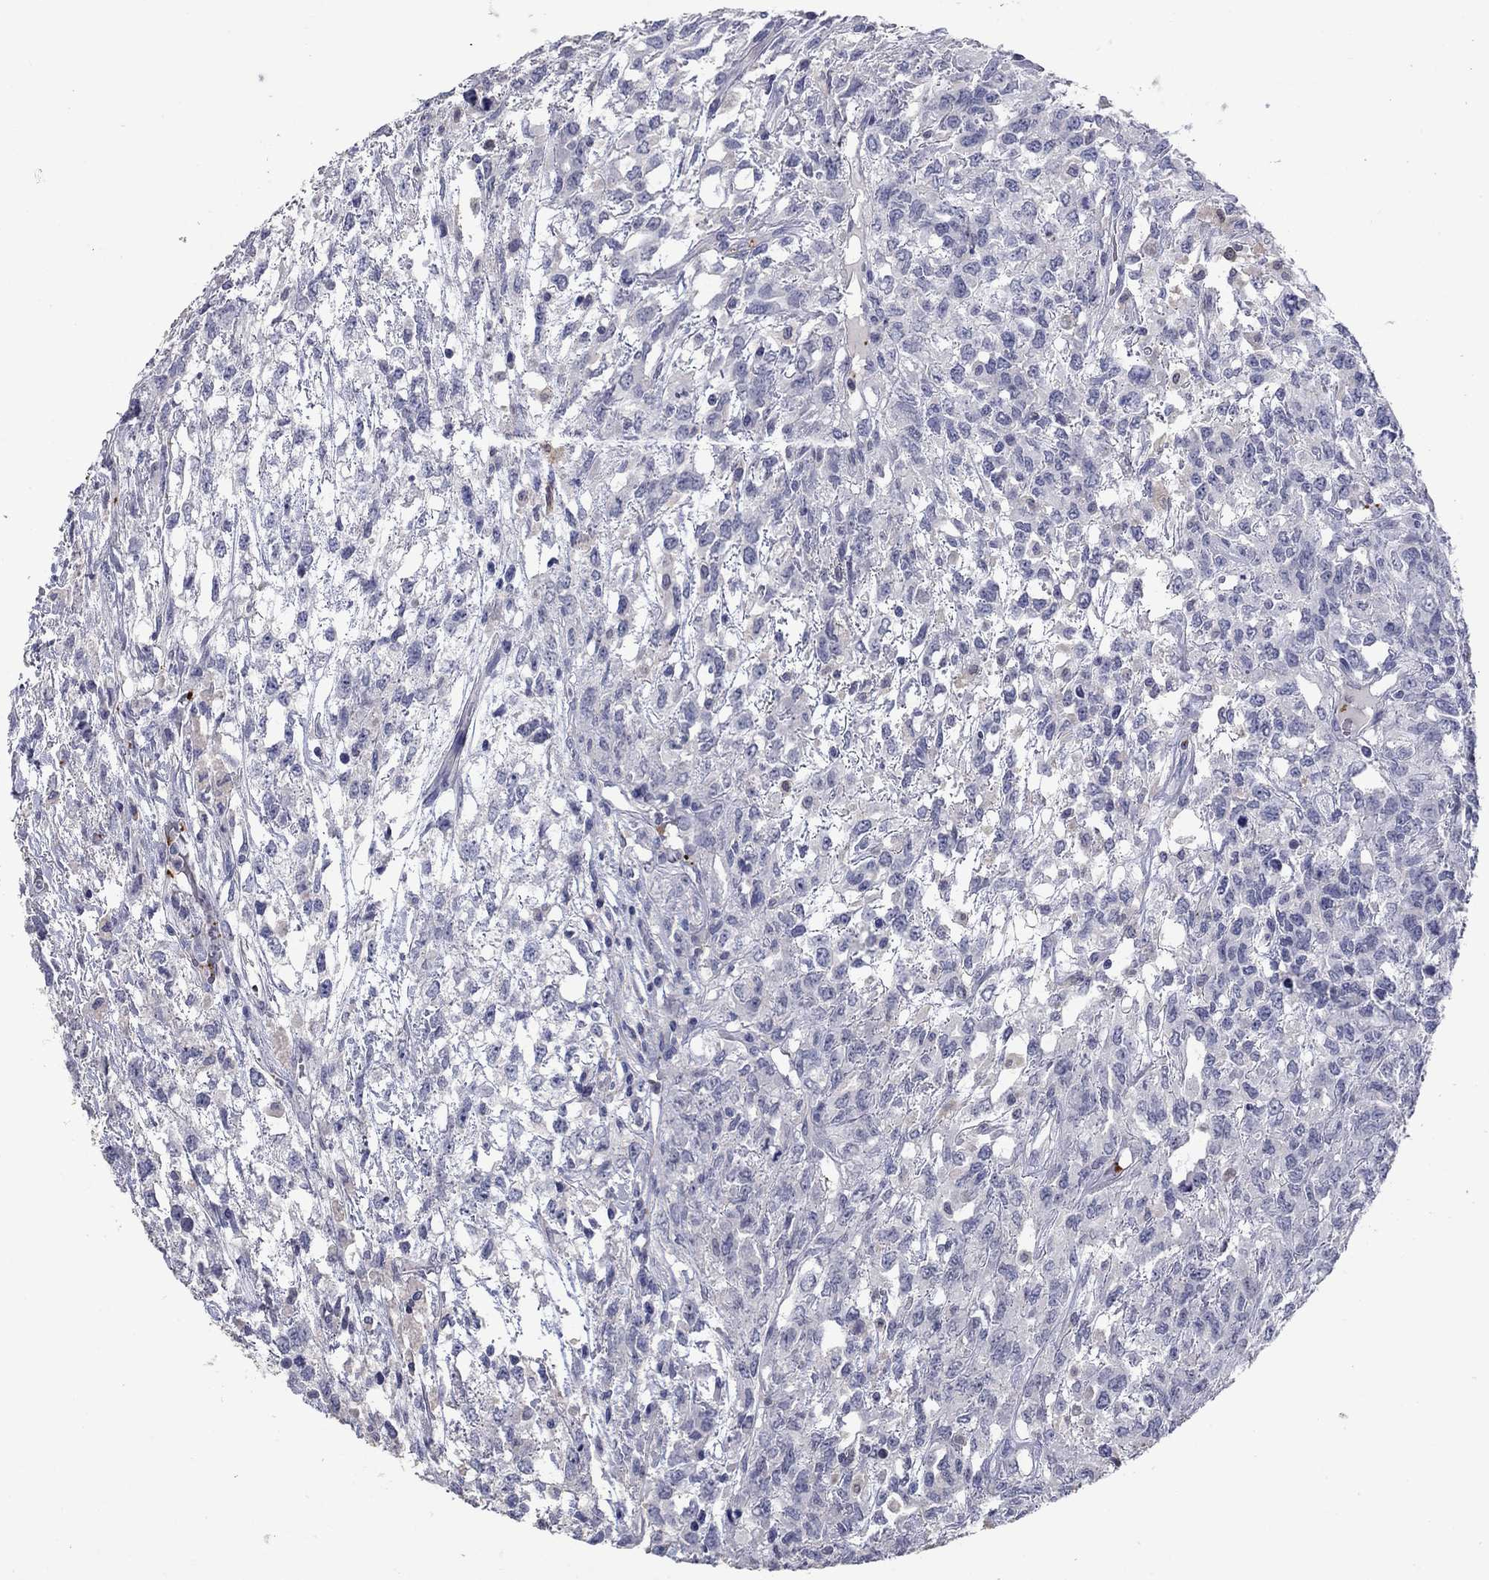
{"staining": {"intensity": "negative", "quantity": "none", "location": "none"}, "tissue": "testis cancer", "cell_type": "Tumor cells", "image_type": "cancer", "snomed": [{"axis": "morphology", "description": "Seminoma, NOS"}, {"axis": "topography", "description": "Testis"}], "caption": "There is no significant expression in tumor cells of seminoma (testis). Brightfield microscopy of immunohistochemistry (IHC) stained with DAB (brown) and hematoxylin (blue), captured at high magnification.", "gene": "PLEK", "patient": {"sex": "male", "age": 52}}